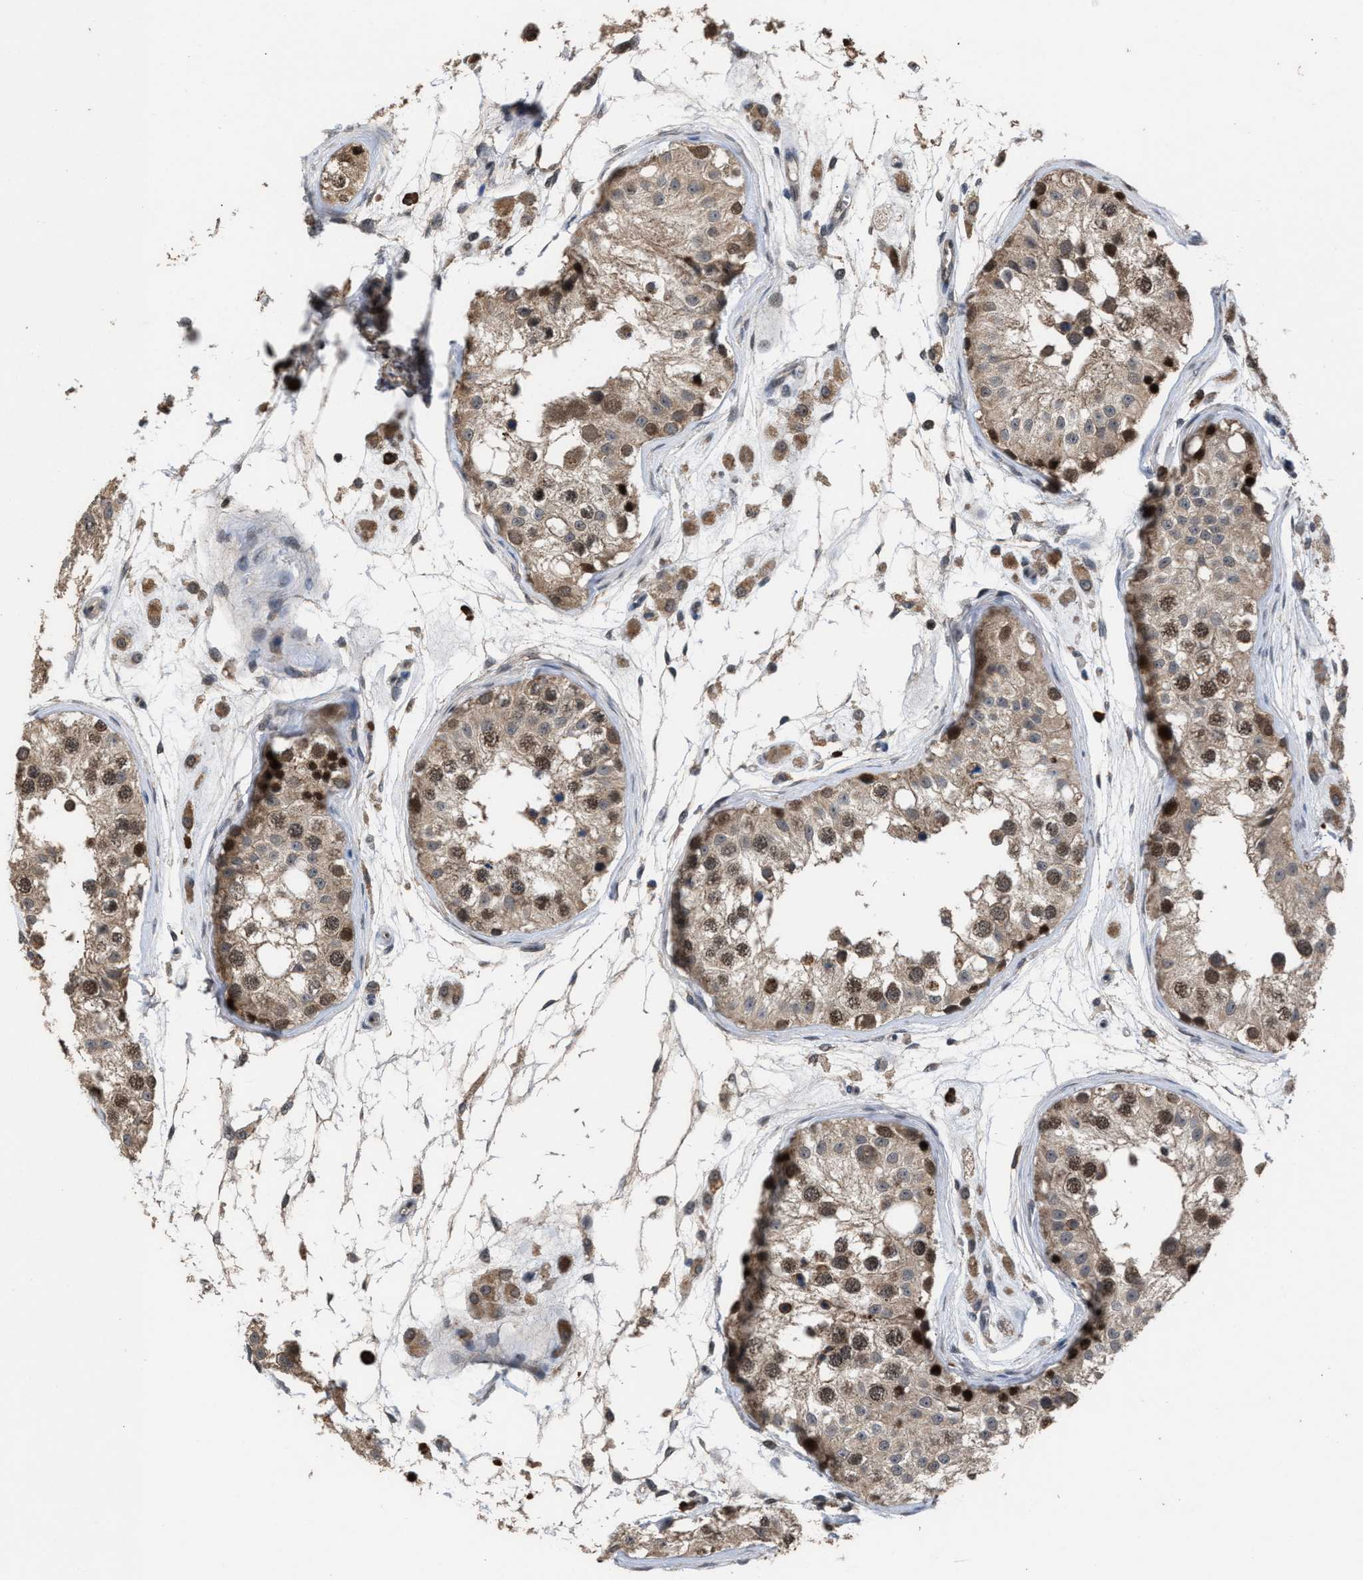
{"staining": {"intensity": "moderate", "quantity": ">75%", "location": "cytoplasmic/membranous,nuclear"}, "tissue": "testis", "cell_type": "Cells in seminiferous ducts", "image_type": "normal", "snomed": [{"axis": "morphology", "description": "Normal tissue, NOS"}, {"axis": "morphology", "description": "Adenocarcinoma, metastatic, NOS"}, {"axis": "topography", "description": "Testis"}], "caption": "Immunohistochemical staining of normal testis demonstrates moderate cytoplasmic/membranous,nuclear protein positivity in approximately >75% of cells in seminiferous ducts.", "gene": "C9orf78", "patient": {"sex": "male", "age": 26}}